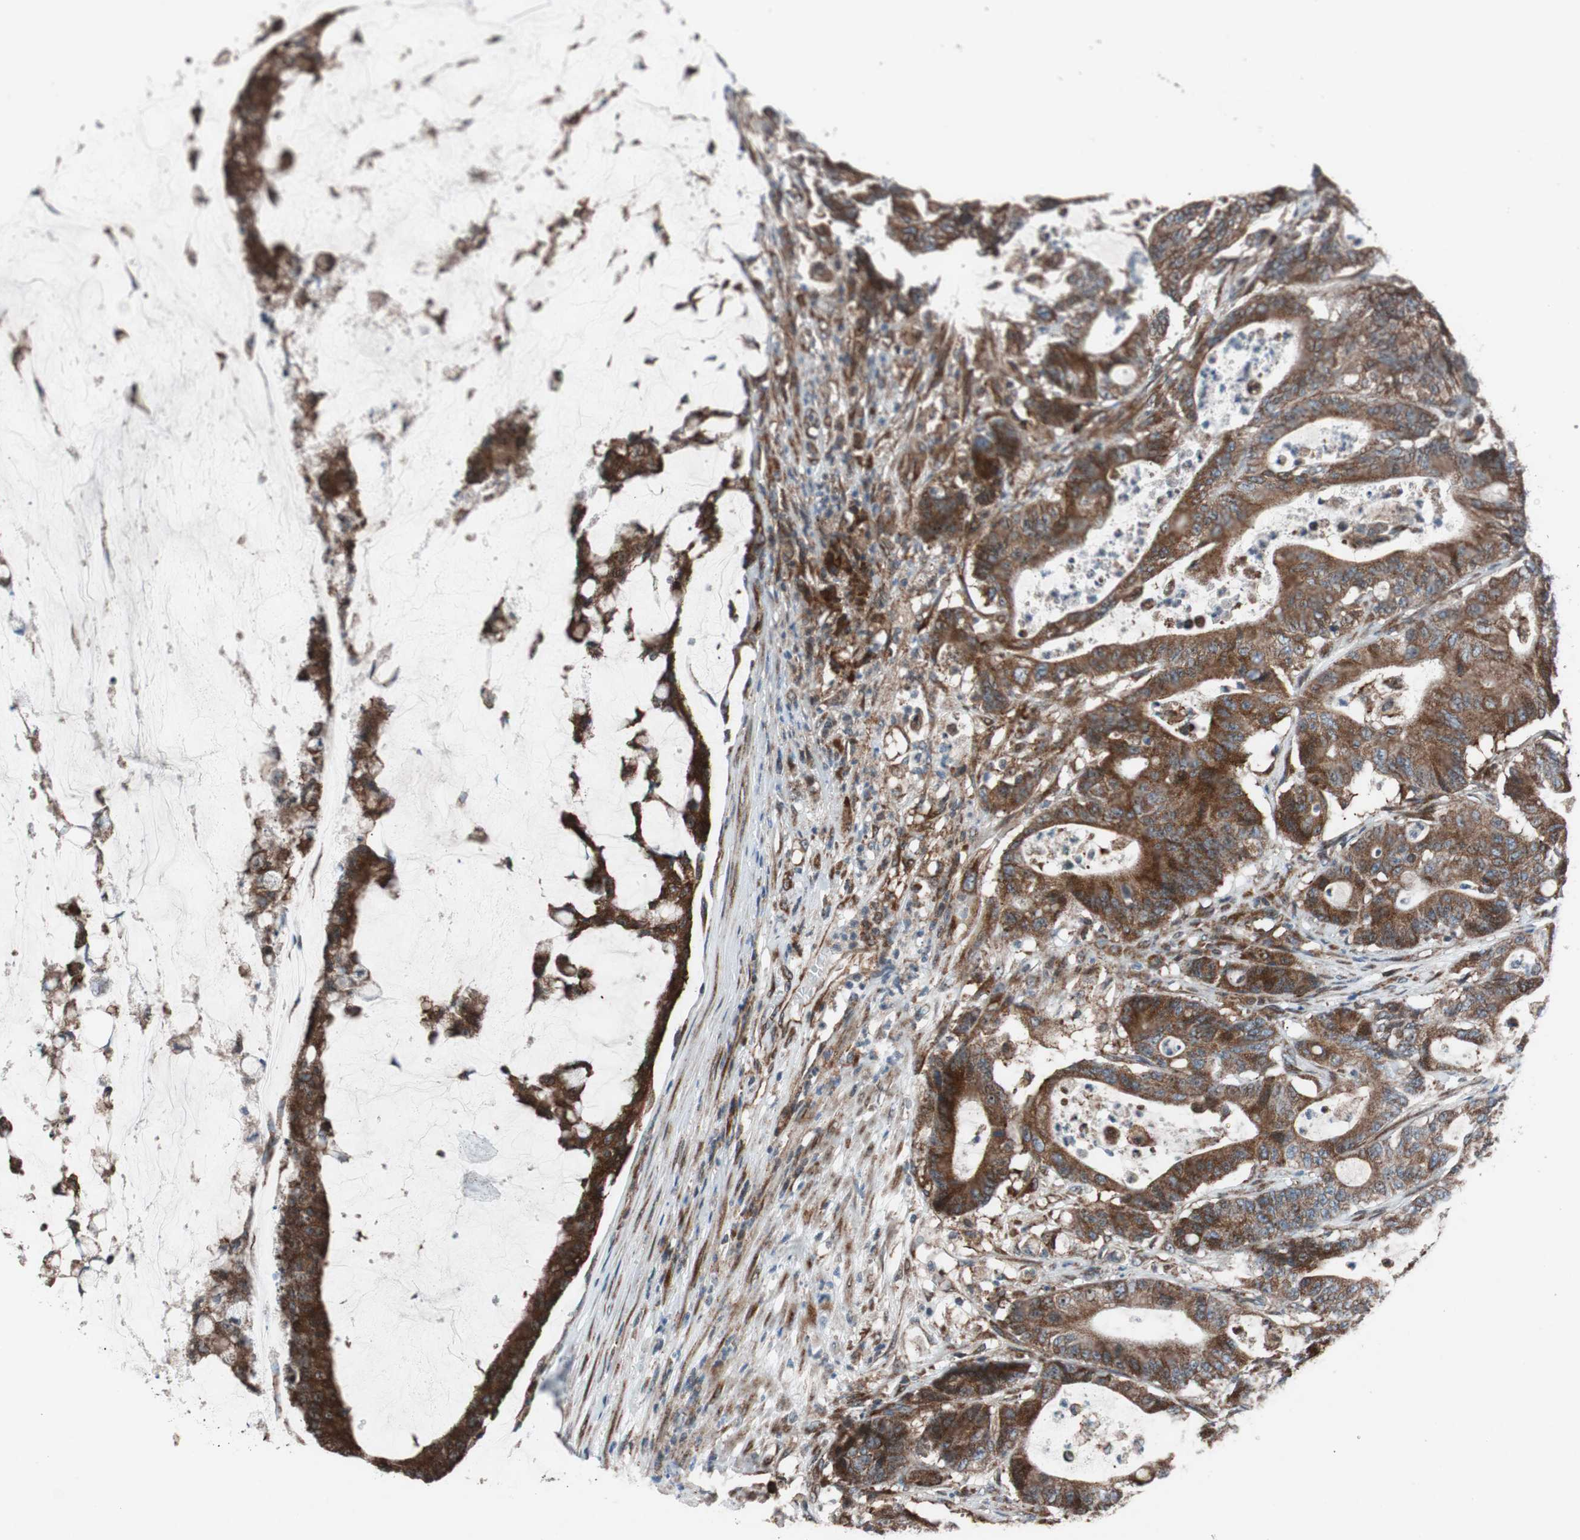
{"staining": {"intensity": "strong", "quantity": ">75%", "location": "cytoplasmic/membranous"}, "tissue": "colorectal cancer", "cell_type": "Tumor cells", "image_type": "cancer", "snomed": [{"axis": "morphology", "description": "Adenocarcinoma, NOS"}, {"axis": "topography", "description": "Colon"}], "caption": "Adenocarcinoma (colorectal) stained with IHC demonstrates strong cytoplasmic/membranous staining in about >75% of tumor cells.", "gene": "CCL14", "patient": {"sex": "female", "age": 84}}